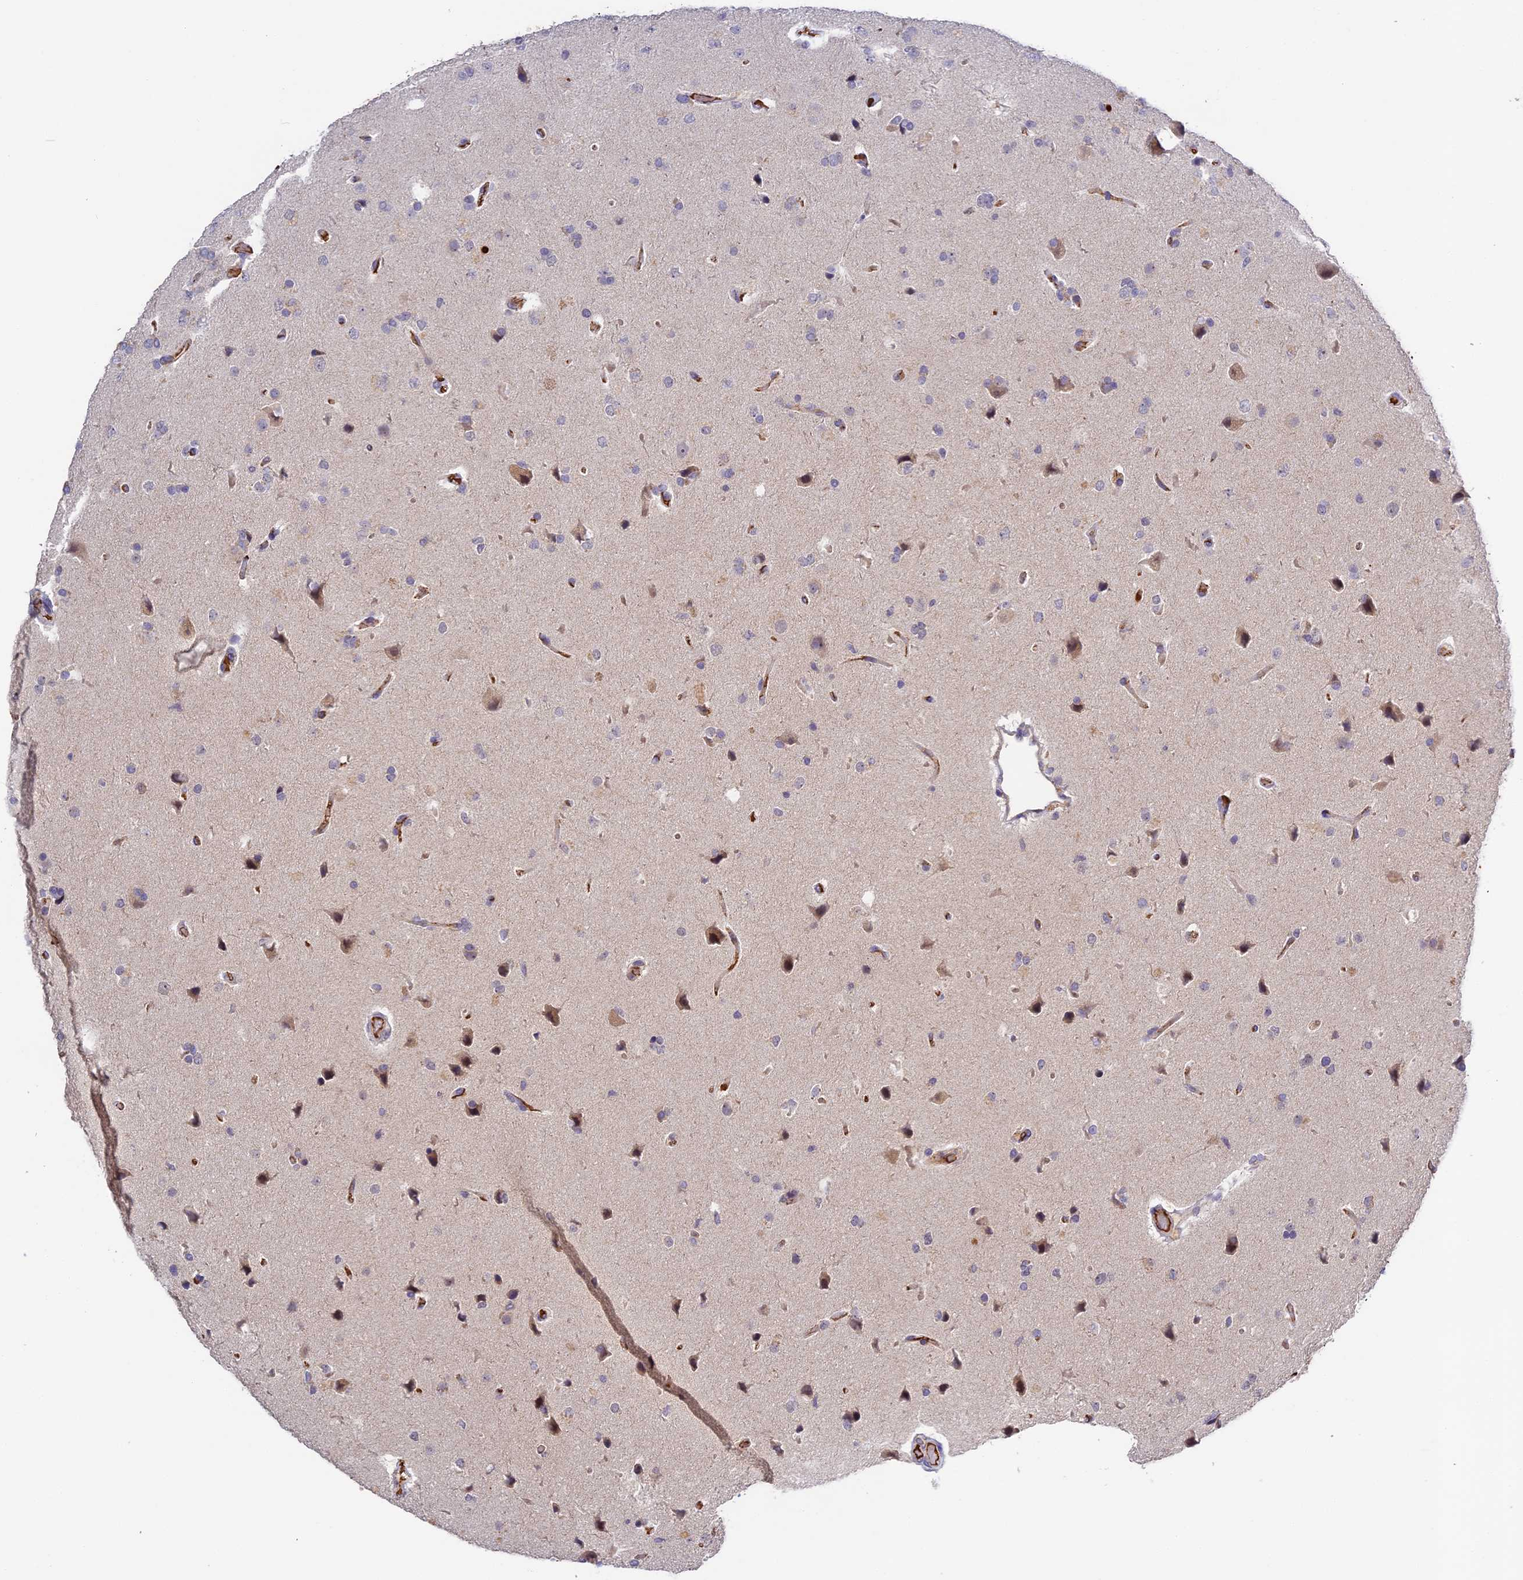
{"staining": {"intensity": "negative", "quantity": "none", "location": "none"}, "tissue": "glioma", "cell_type": "Tumor cells", "image_type": "cancer", "snomed": [{"axis": "morphology", "description": "Glioma, malignant, High grade"}, {"axis": "topography", "description": "Brain"}], "caption": "Immunohistochemical staining of glioma displays no significant positivity in tumor cells. (DAB (3,3'-diaminobenzidine) immunohistochemistry, high magnification).", "gene": "ADGRD1", "patient": {"sex": "male", "age": 72}}